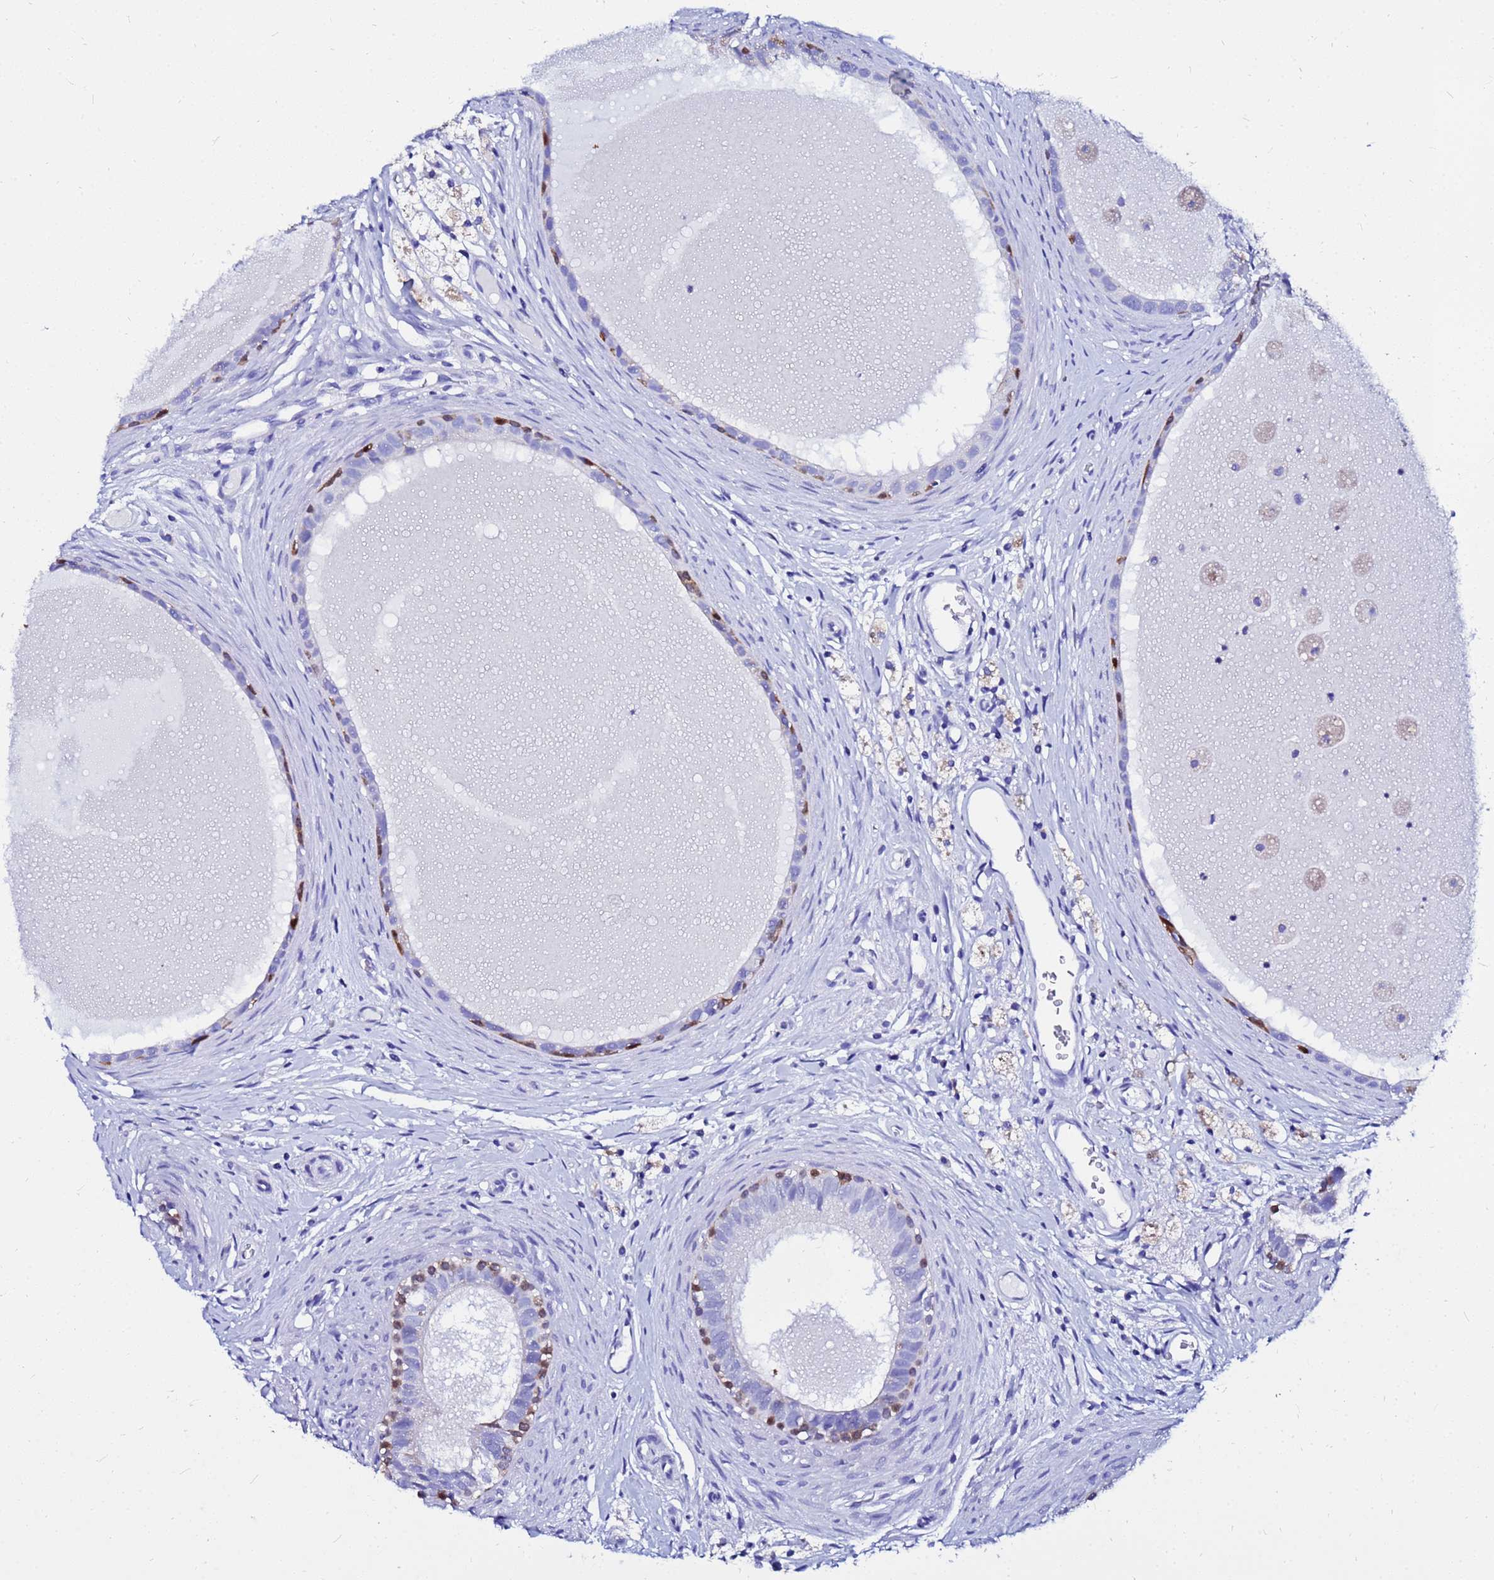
{"staining": {"intensity": "strong", "quantity": "<25%", "location": "cytoplasmic/membranous"}, "tissue": "epididymis", "cell_type": "Glandular cells", "image_type": "normal", "snomed": [{"axis": "morphology", "description": "Normal tissue, NOS"}, {"axis": "topography", "description": "Epididymis"}], "caption": "A micrograph of human epididymis stained for a protein demonstrates strong cytoplasmic/membranous brown staining in glandular cells.", "gene": "PPP1R14C", "patient": {"sex": "male", "age": 80}}